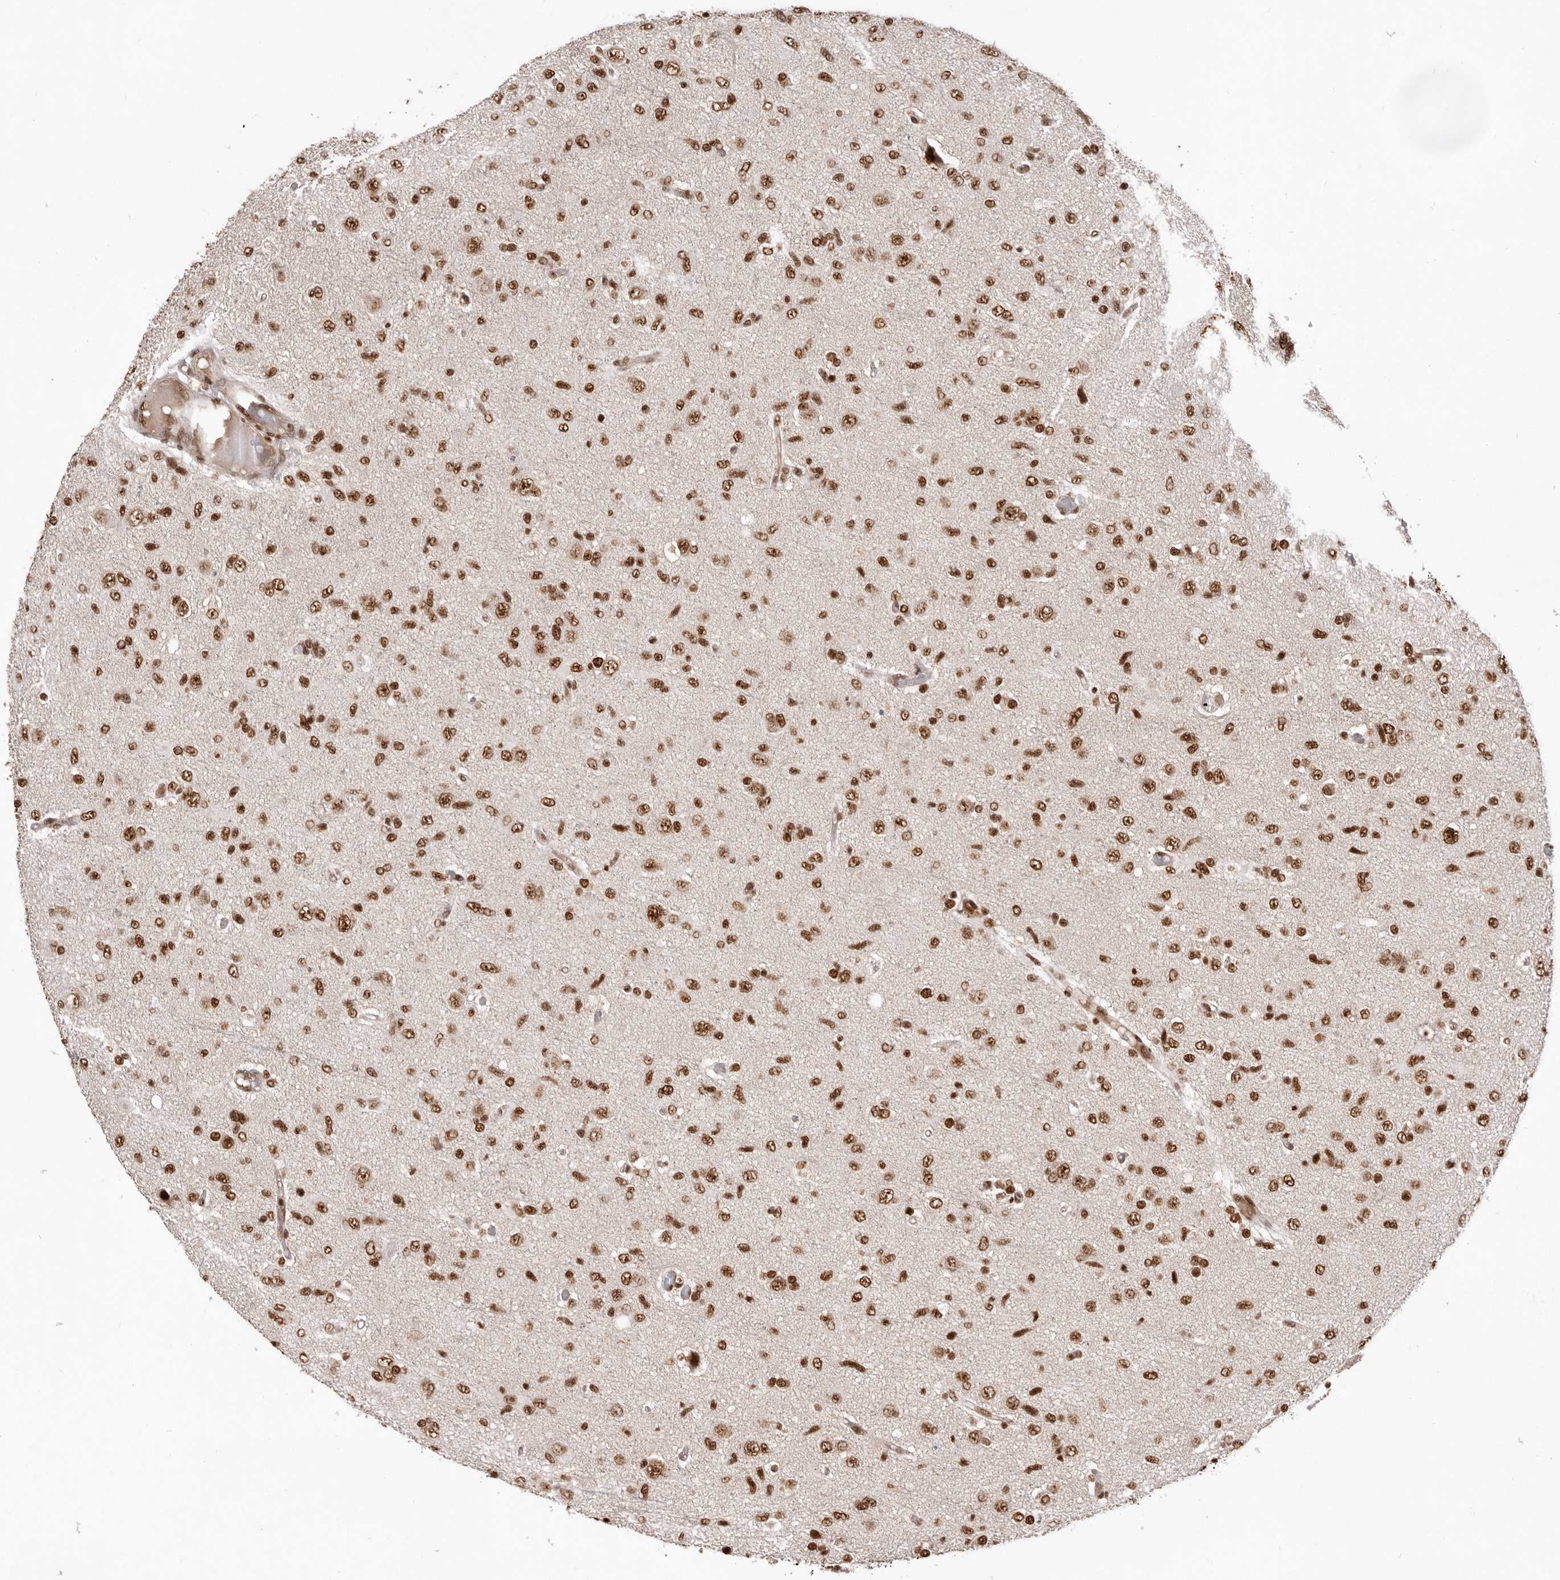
{"staining": {"intensity": "strong", "quantity": ">75%", "location": "nuclear"}, "tissue": "glioma", "cell_type": "Tumor cells", "image_type": "cancer", "snomed": [{"axis": "morphology", "description": "Glioma, malignant, High grade"}, {"axis": "topography", "description": "Brain"}], "caption": "Strong nuclear protein staining is present in about >75% of tumor cells in glioma.", "gene": "CHTOP", "patient": {"sex": "female", "age": 59}}